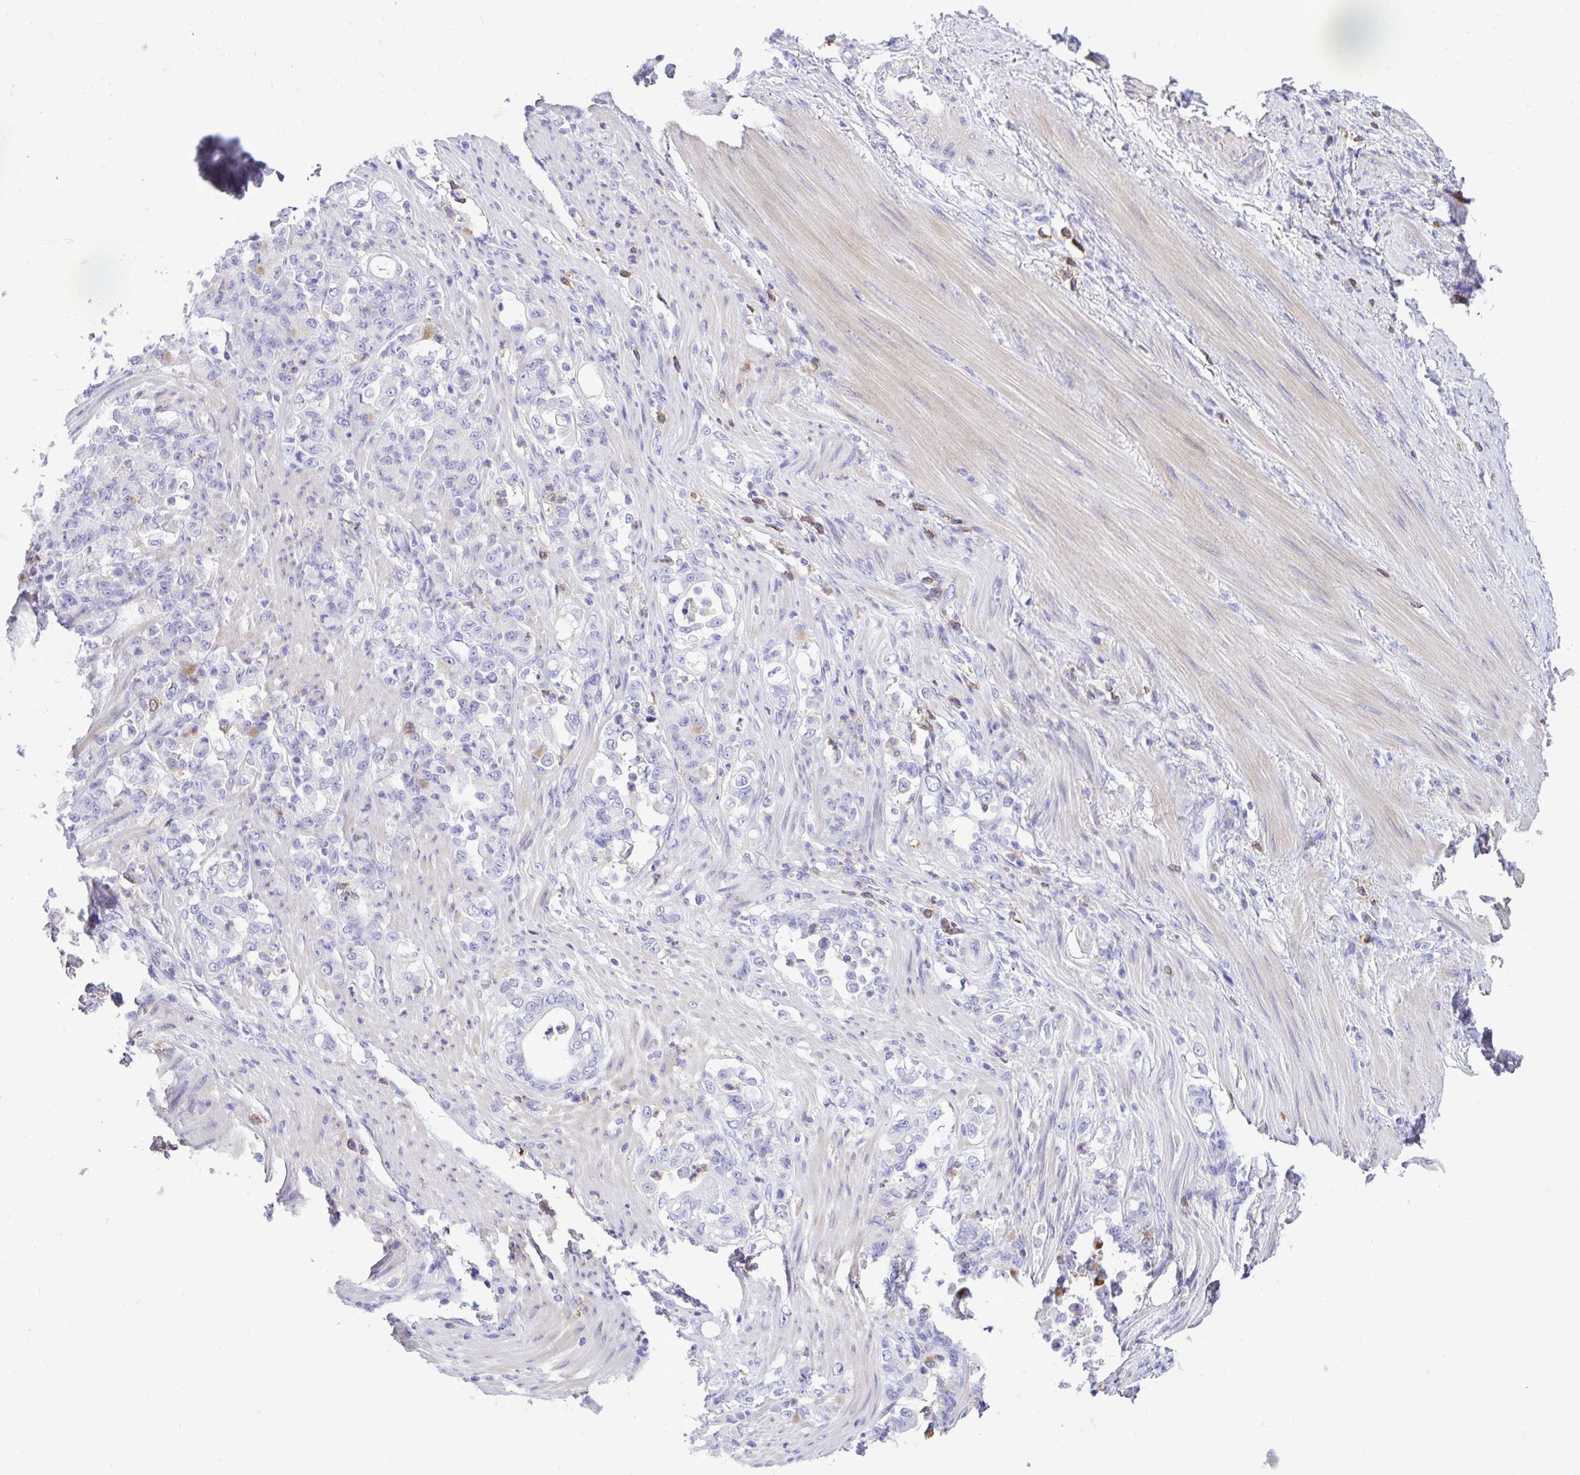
{"staining": {"intensity": "negative", "quantity": "none", "location": "none"}, "tissue": "stomach cancer", "cell_type": "Tumor cells", "image_type": "cancer", "snomed": [{"axis": "morphology", "description": "Normal tissue, NOS"}, {"axis": "morphology", "description": "Adenocarcinoma, NOS"}, {"axis": "topography", "description": "Stomach"}], "caption": "Protein analysis of stomach adenocarcinoma demonstrates no significant positivity in tumor cells. The staining is performed using DAB brown chromogen with nuclei counter-stained in using hematoxylin.", "gene": "TLR7", "patient": {"sex": "female", "age": 79}}